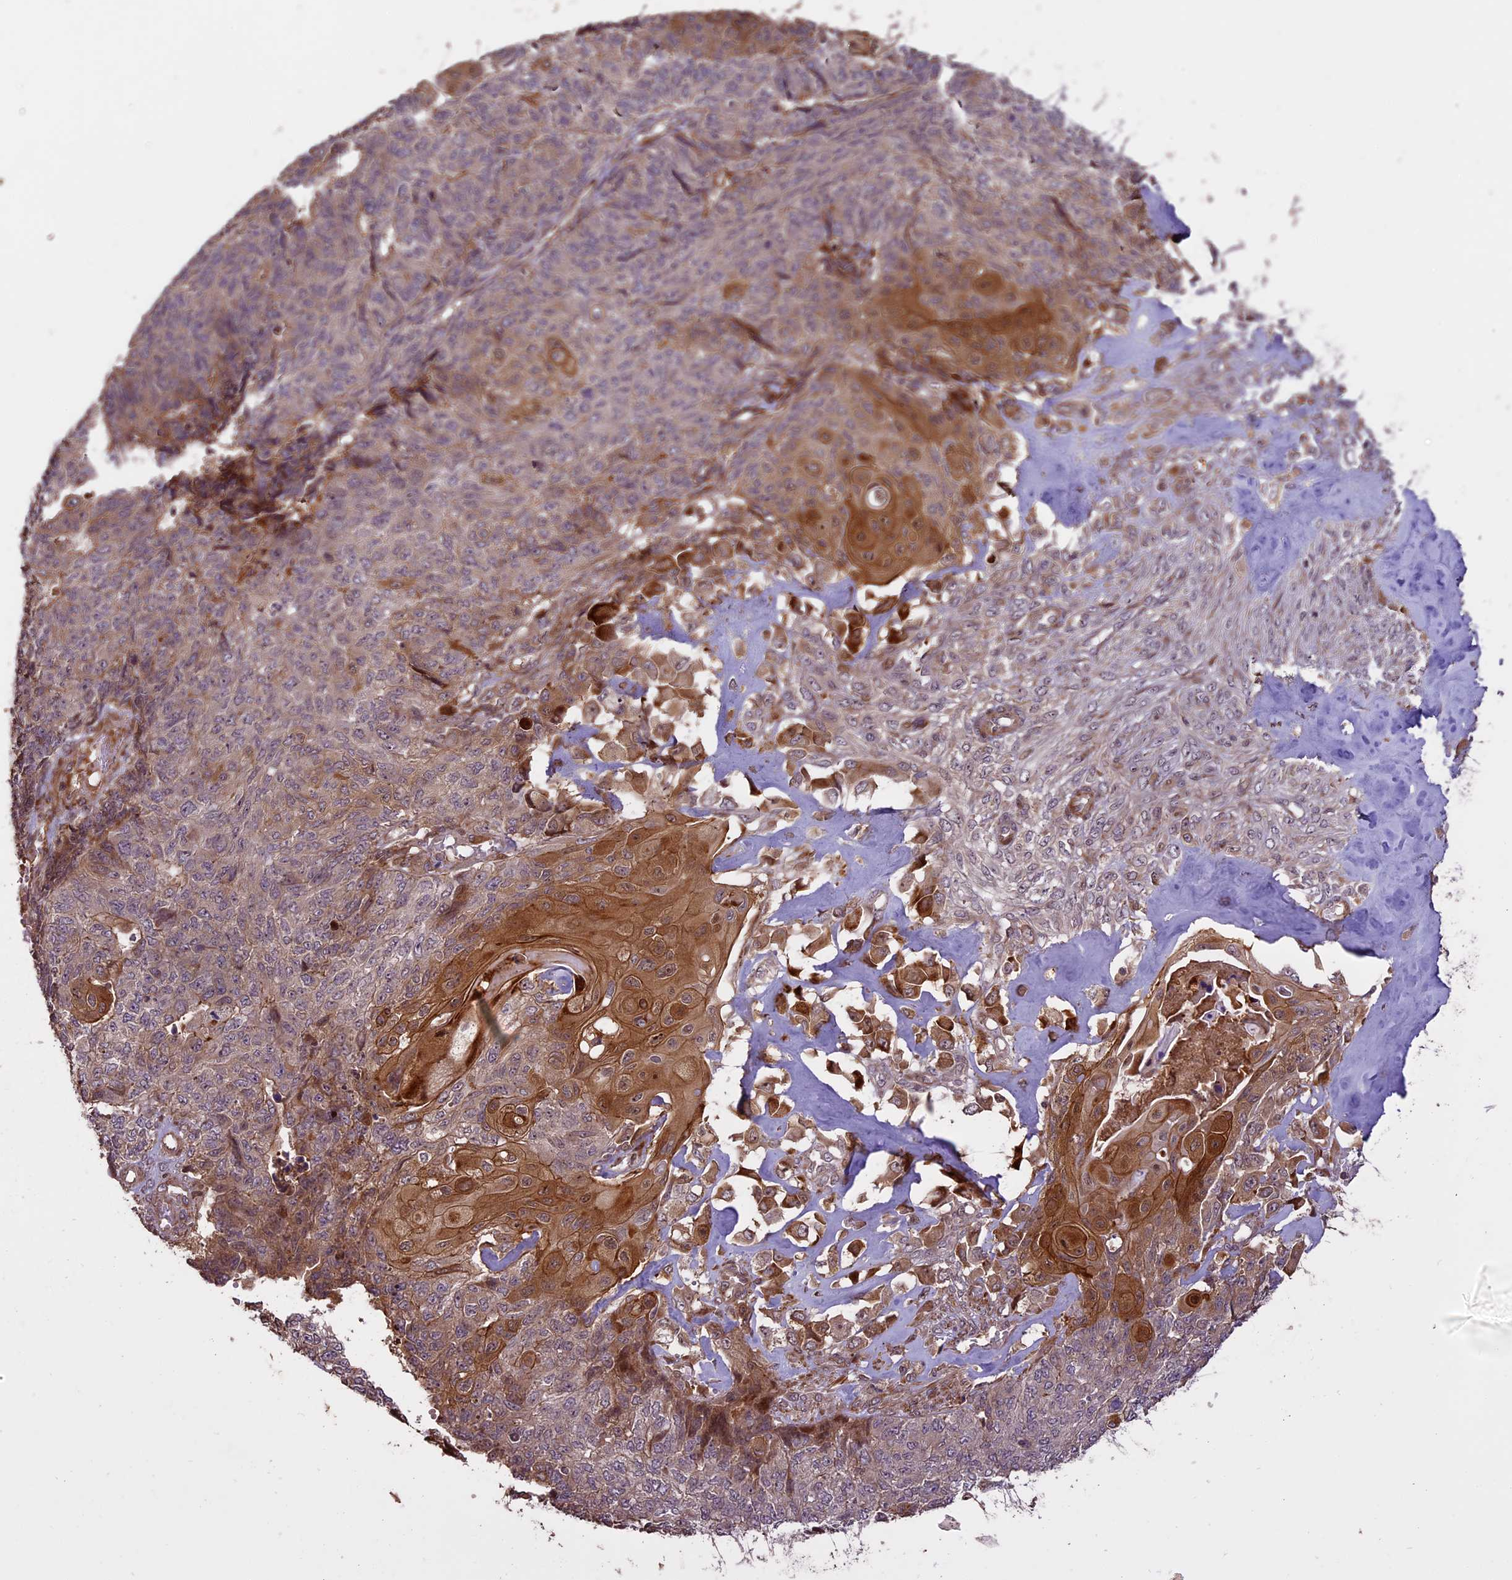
{"staining": {"intensity": "moderate", "quantity": "25%-75%", "location": "cytoplasmic/membranous"}, "tissue": "endometrial cancer", "cell_type": "Tumor cells", "image_type": "cancer", "snomed": [{"axis": "morphology", "description": "Adenocarcinoma, NOS"}, {"axis": "topography", "description": "Endometrium"}], "caption": "Protein expression by immunohistochemistry exhibits moderate cytoplasmic/membranous staining in about 25%-75% of tumor cells in endometrial cancer. (brown staining indicates protein expression, while blue staining denotes nuclei).", "gene": "ENHO", "patient": {"sex": "female", "age": 32}}